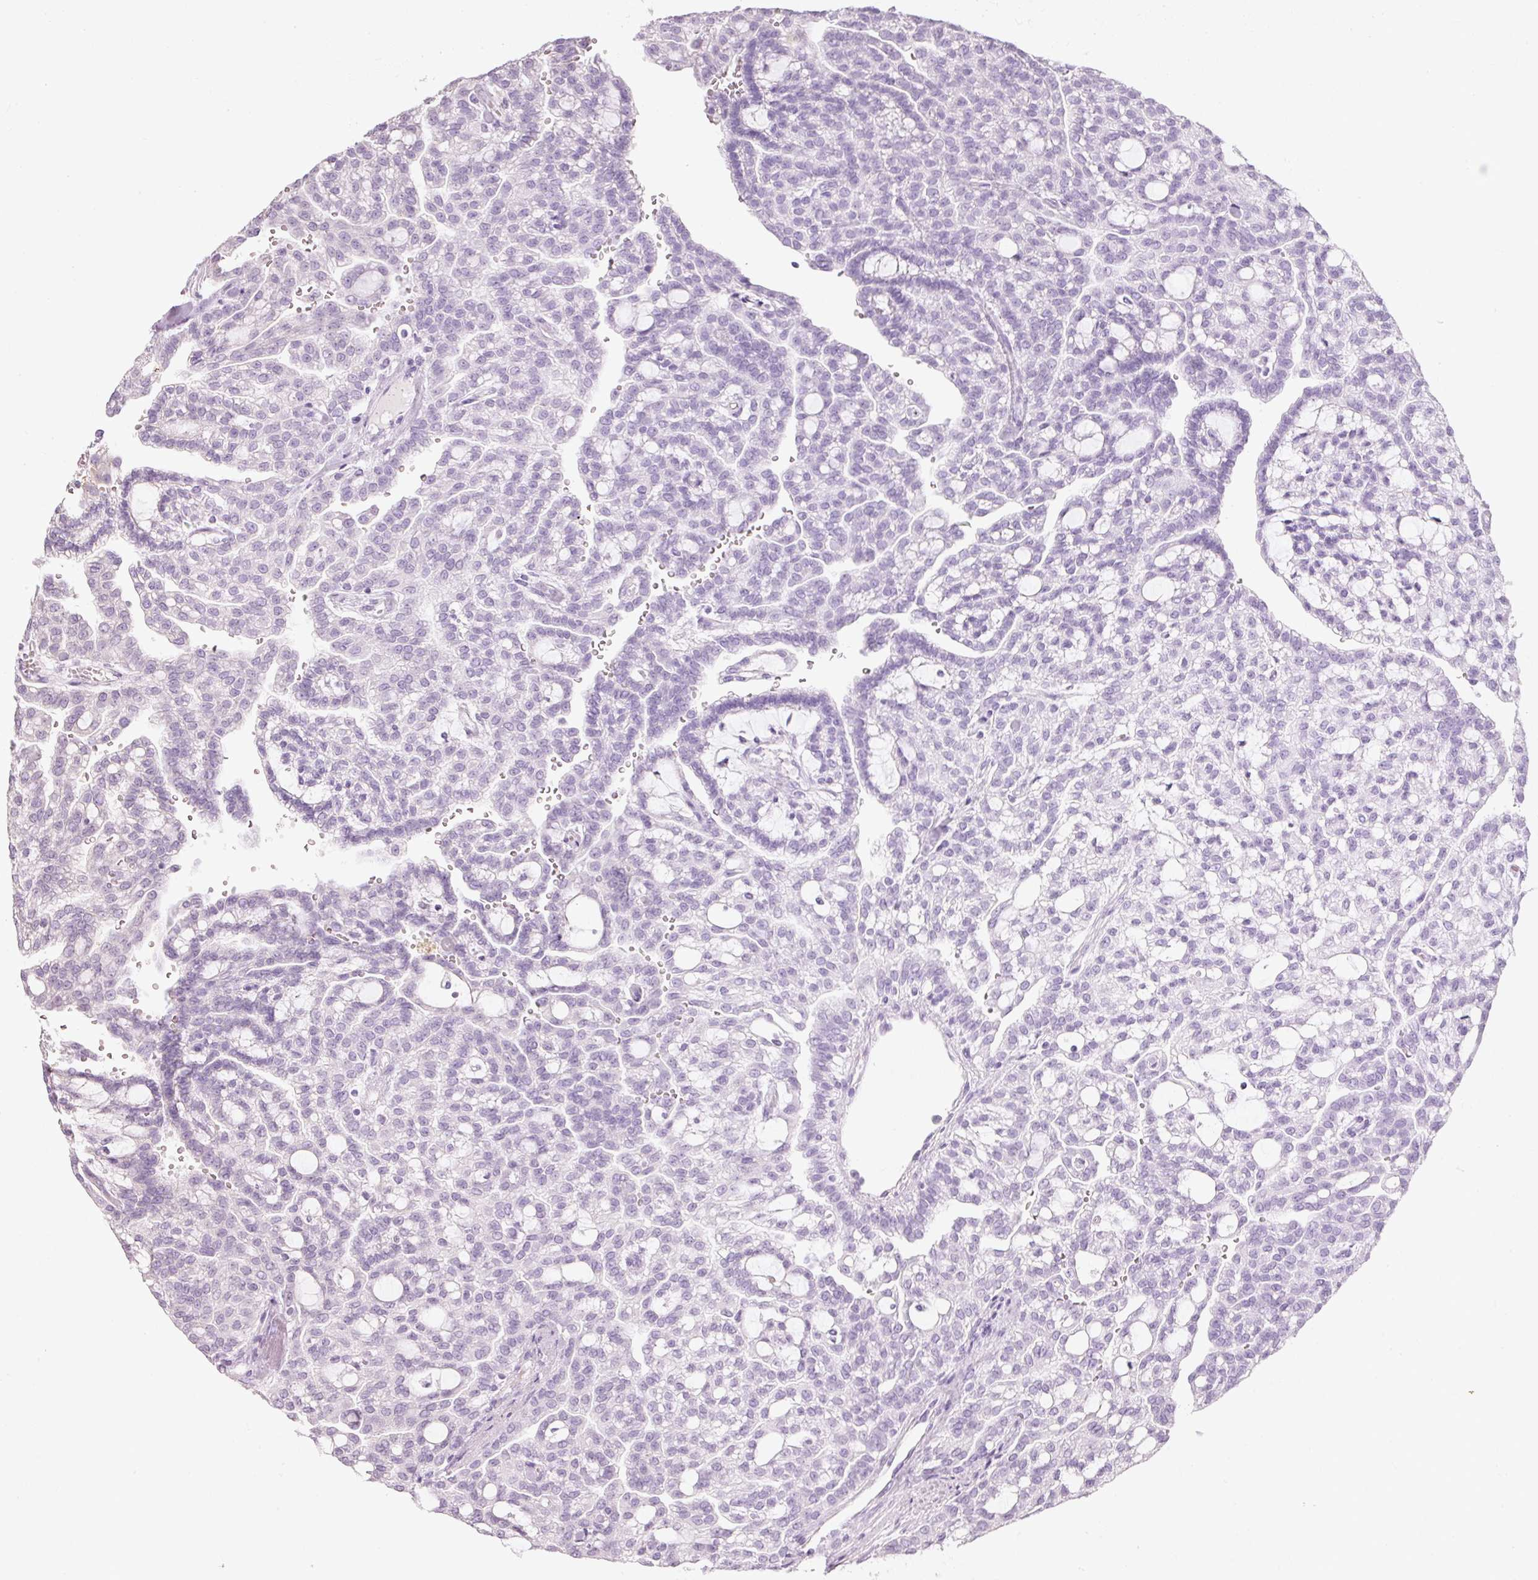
{"staining": {"intensity": "weak", "quantity": "<25%", "location": "cytoplasmic/membranous"}, "tissue": "renal cancer", "cell_type": "Tumor cells", "image_type": "cancer", "snomed": [{"axis": "morphology", "description": "Adenocarcinoma, NOS"}, {"axis": "topography", "description": "Kidney"}], "caption": "Immunohistochemical staining of human renal cancer (adenocarcinoma) shows no significant staining in tumor cells. (Brightfield microscopy of DAB (3,3'-diaminobenzidine) immunohistochemistry (IHC) at high magnification).", "gene": "PSENEN", "patient": {"sex": "male", "age": 63}}